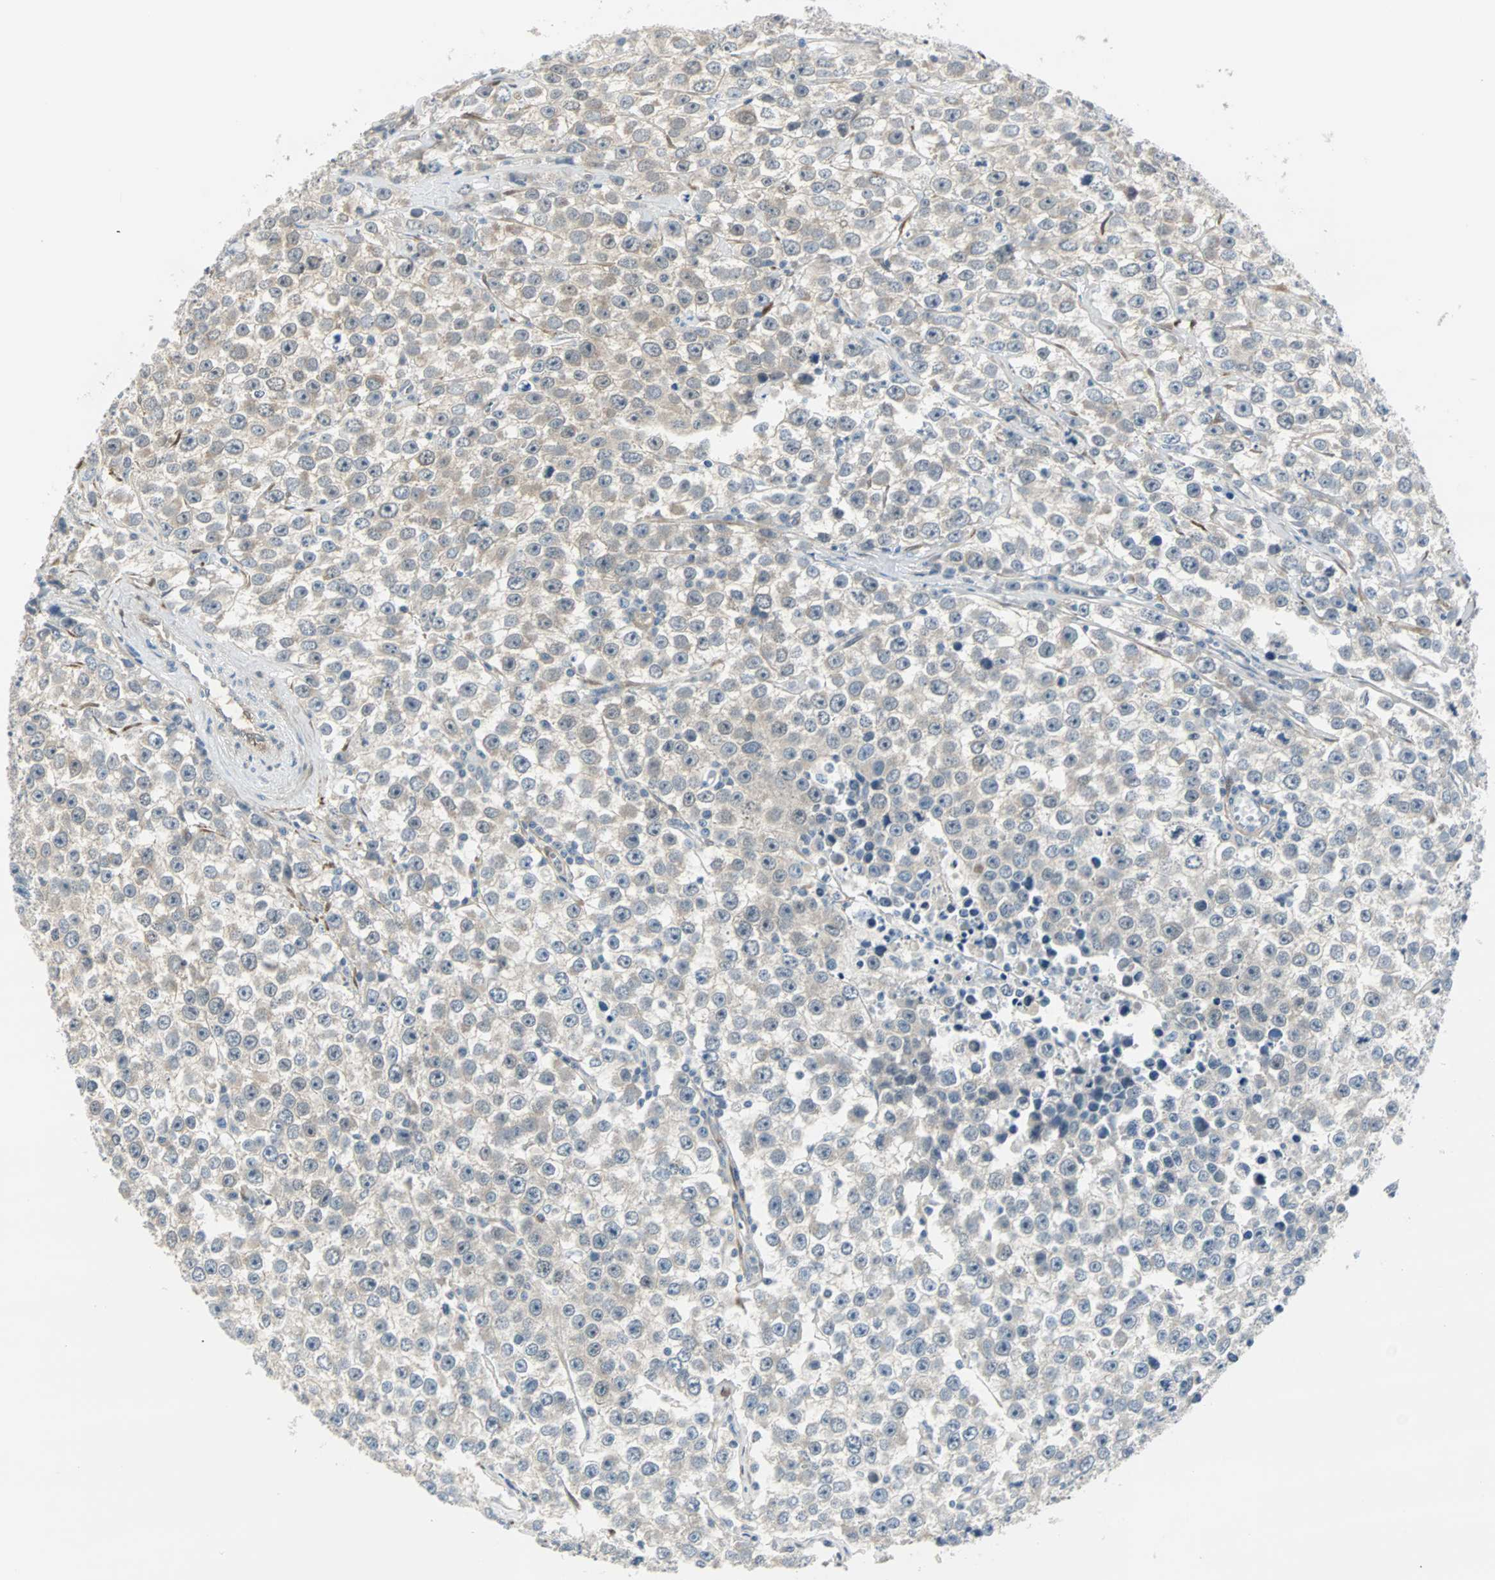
{"staining": {"intensity": "weak", "quantity": "25%-75%", "location": "cytoplasmic/membranous"}, "tissue": "testis cancer", "cell_type": "Tumor cells", "image_type": "cancer", "snomed": [{"axis": "morphology", "description": "Seminoma, NOS"}, {"axis": "morphology", "description": "Carcinoma, Embryonal, NOS"}, {"axis": "topography", "description": "Testis"}], "caption": "Immunohistochemical staining of human testis cancer (seminoma) shows low levels of weak cytoplasmic/membranous positivity in approximately 25%-75% of tumor cells.", "gene": "FHL2", "patient": {"sex": "male", "age": 52}}